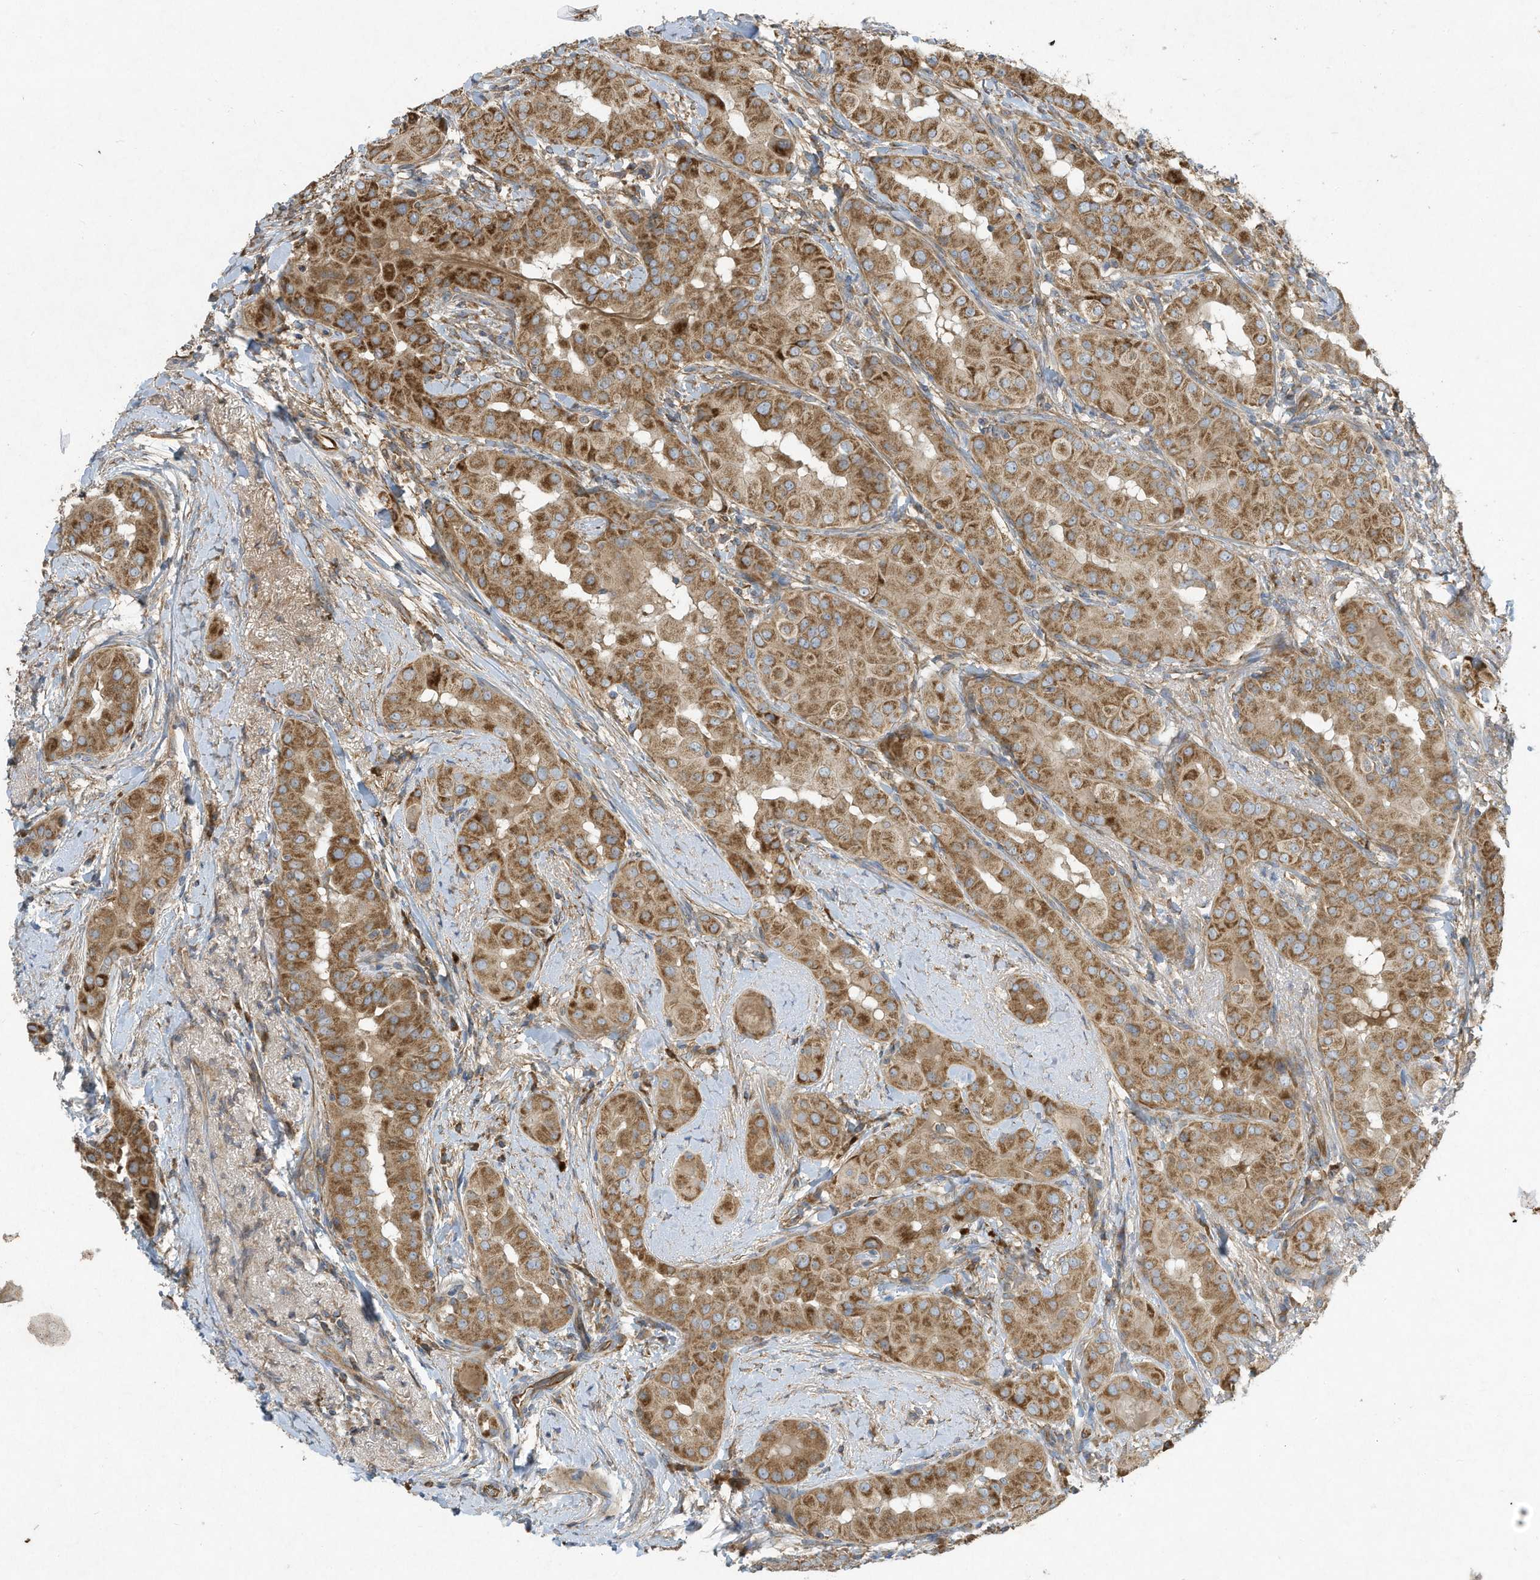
{"staining": {"intensity": "moderate", "quantity": ">75%", "location": "cytoplasmic/membranous"}, "tissue": "thyroid cancer", "cell_type": "Tumor cells", "image_type": "cancer", "snomed": [{"axis": "morphology", "description": "Papillary adenocarcinoma, NOS"}, {"axis": "topography", "description": "Thyroid gland"}], "caption": "Brown immunohistochemical staining in papillary adenocarcinoma (thyroid) demonstrates moderate cytoplasmic/membranous positivity in about >75% of tumor cells.", "gene": "SYNJ2", "patient": {"sex": "male", "age": 33}}